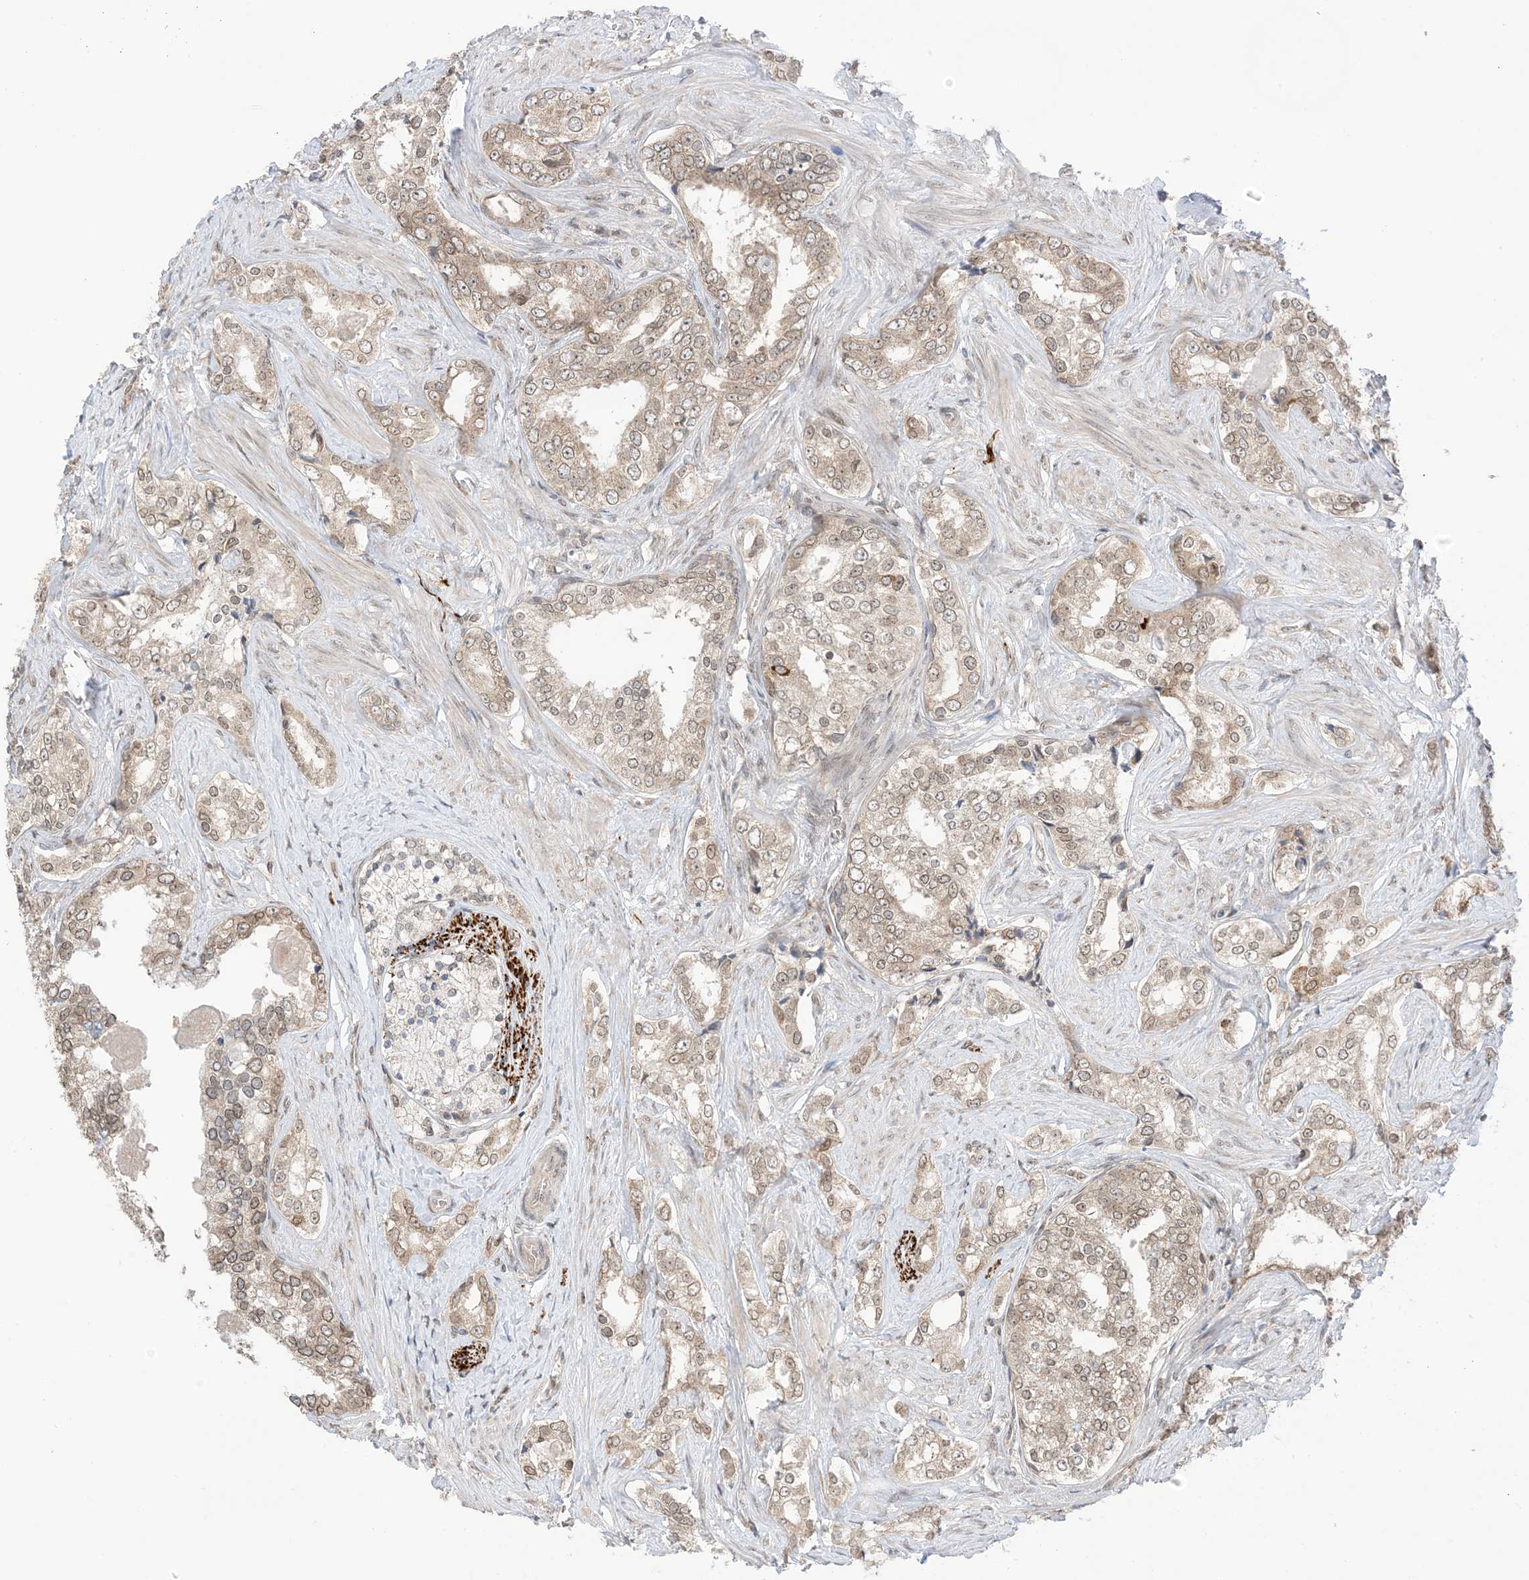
{"staining": {"intensity": "moderate", "quantity": ">75%", "location": "cytoplasmic/membranous,nuclear"}, "tissue": "prostate cancer", "cell_type": "Tumor cells", "image_type": "cancer", "snomed": [{"axis": "morphology", "description": "Adenocarcinoma, High grade"}, {"axis": "topography", "description": "Prostate"}], "caption": "The micrograph demonstrates staining of prostate cancer, revealing moderate cytoplasmic/membranous and nuclear protein positivity (brown color) within tumor cells.", "gene": "UBE2E2", "patient": {"sex": "male", "age": 66}}